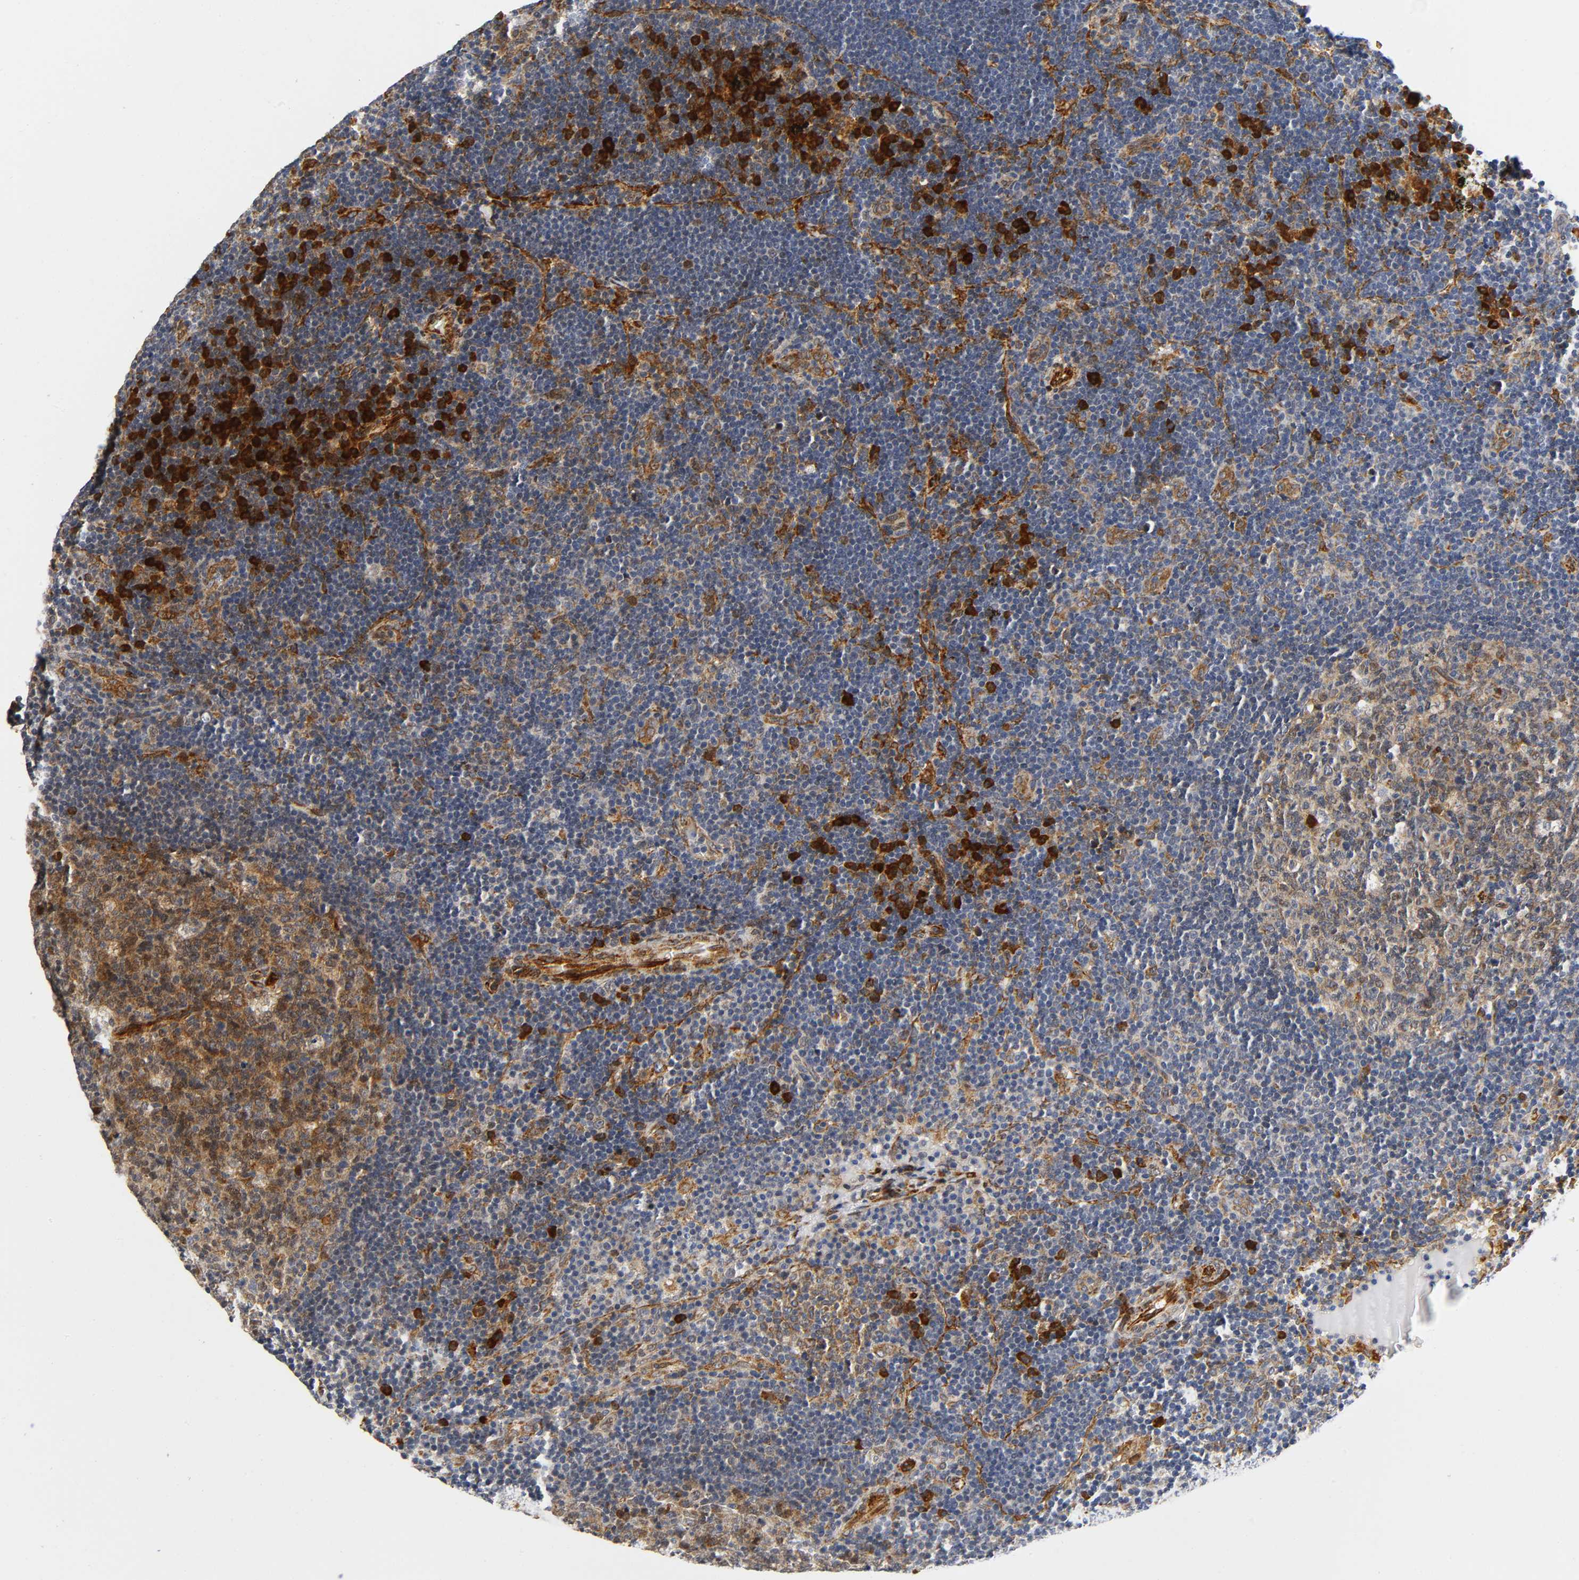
{"staining": {"intensity": "moderate", "quantity": ">75%", "location": "cytoplasmic/membranous"}, "tissue": "lymph node", "cell_type": "Germinal center cells", "image_type": "normal", "snomed": [{"axis": "morphology", "description": "Normal tissue, NOS"}, {"axis": "morphology", "description": "Squamous cell carcinoma, metastatic, NOS"}, {"axis": "topography", "description": "Lymph node"}], "caption": "The immunohistochemical stain highlights moderate cytoplasmic/membranous positivity in germinal center cells of normal lymph node.", "gene": "SOS2", "patient": {"sex": "female", "age": 53}}